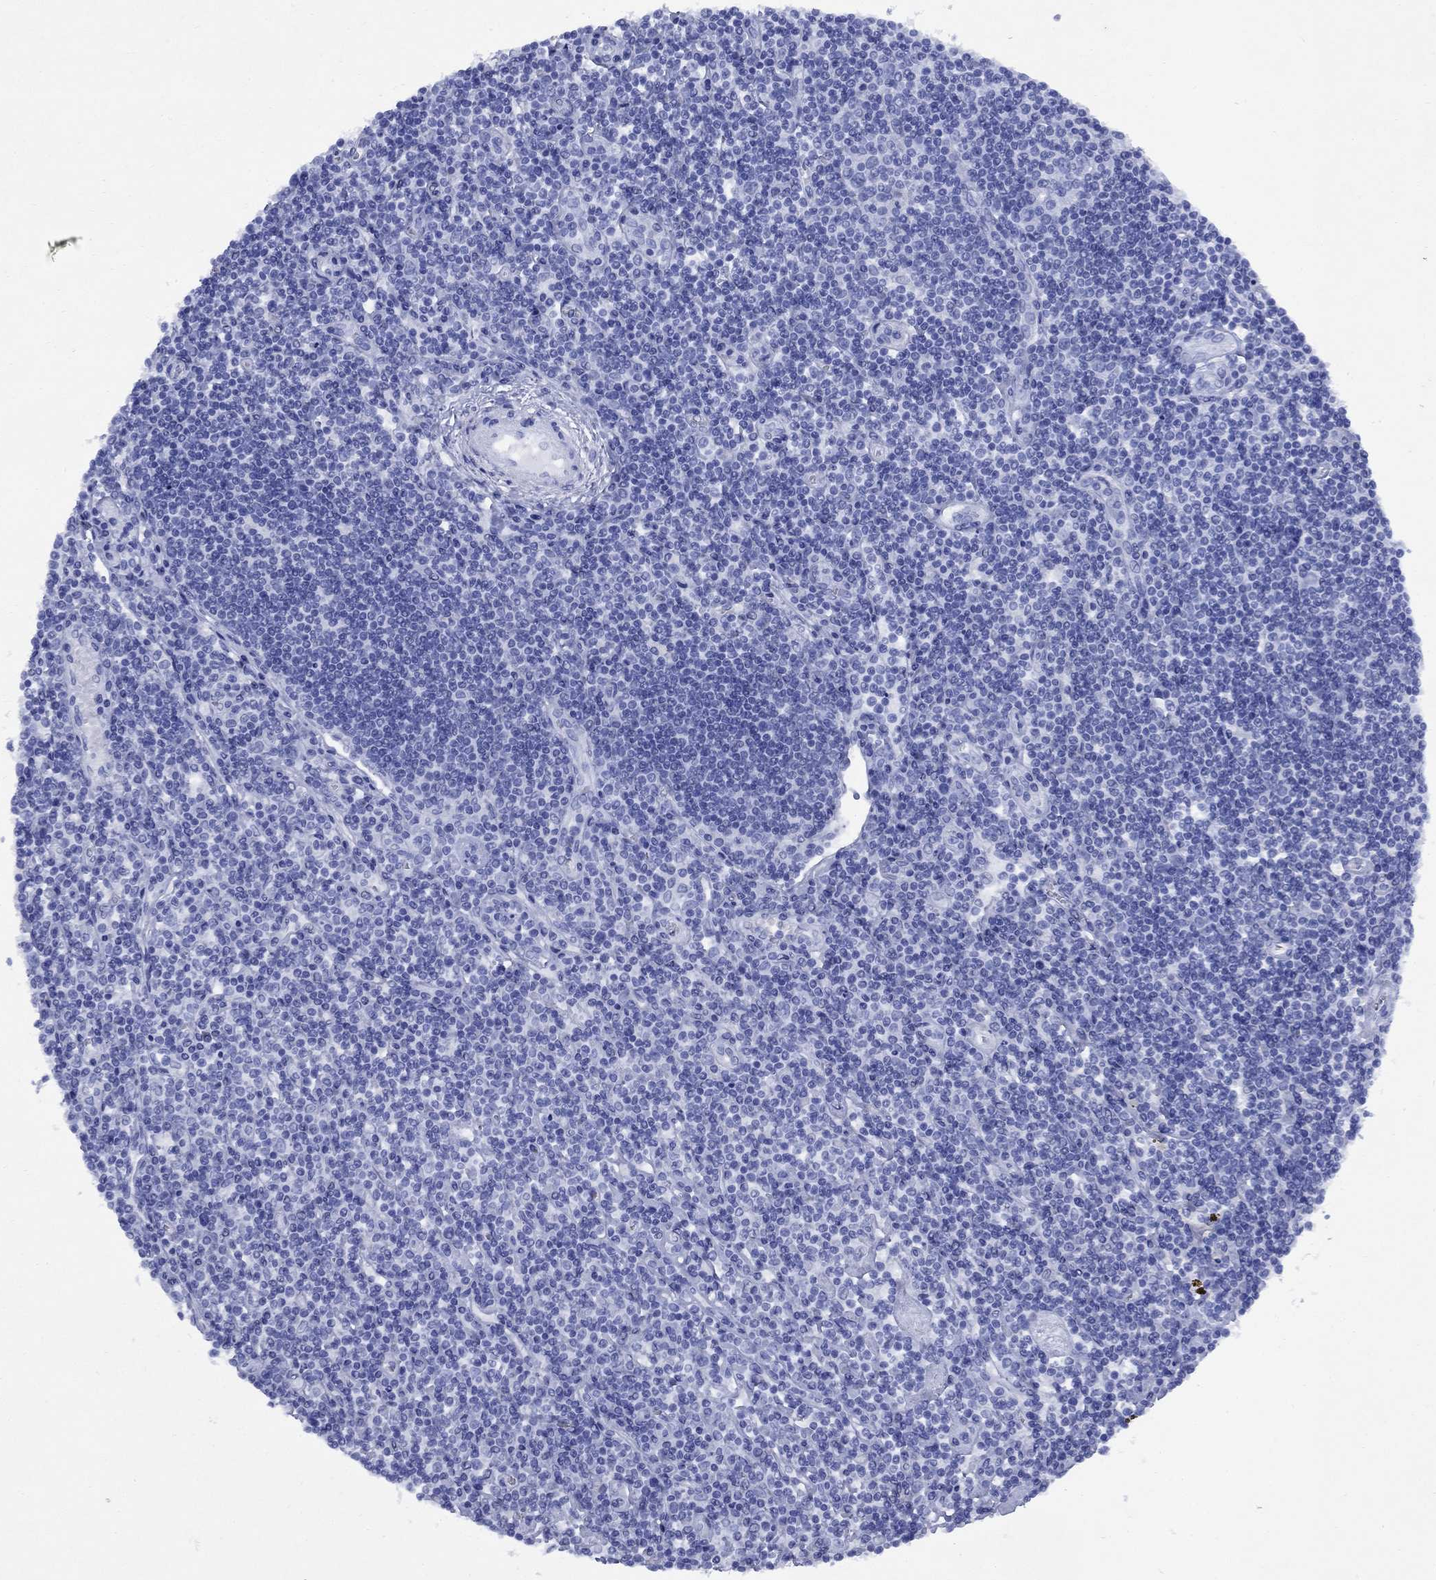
{"staining": {"intensity": "negative", "quantity": "none", "location": "none"}, "tissue": "lymphoma", "cell_type": "Tumor cells", "image_type": "cancer", "snomed": [{"axis": "morphology", "description": "Hodgkin's disease, NOS"}, {"axis": "topography", "description": "Lymph node"}], "caption": "The image exhibits no staining of tumor cells in lymphoma. (DAB IHC visualized using brightfield microscopy, high magnification).", "gene": "STAB2", "patient": {"sex": "male", "age": 40}}